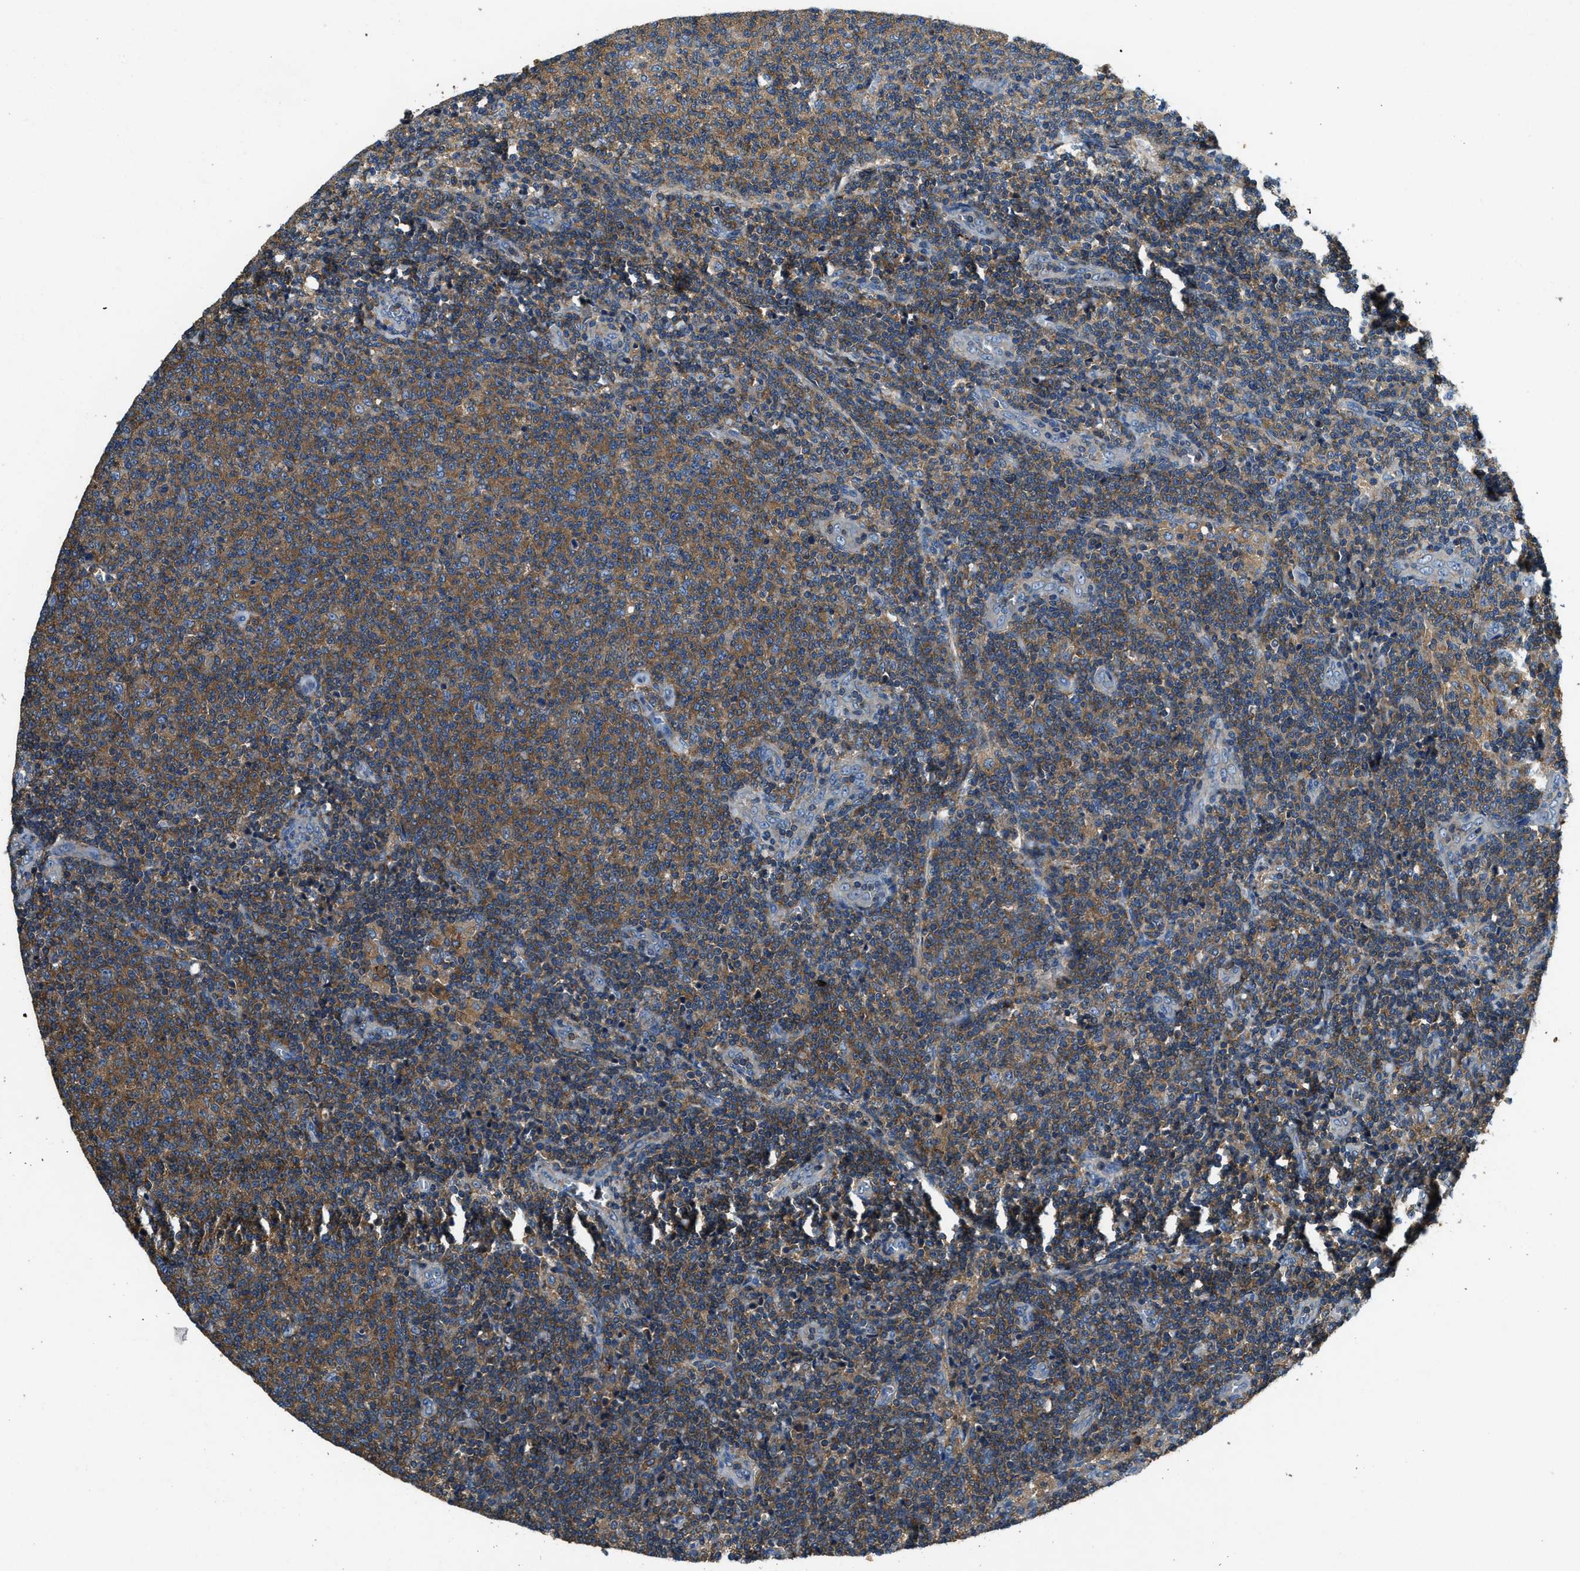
{"staining": {"intensity": "weak", "quantity": ">75%", "location": "cytoplasmic/membranous"}, "tissue": "lymphoma", "cell_type": "Tumor cells", "image_type": "cancer", "snomed": [{"axis": "morphology", "description": "Malignant lymphoma, non-Hodgkin's type, Low grade"}, {"axis": "topography", "description": "Lymph node"}], "caption": "This photomicrograph displays immunohistochemistry staining of human low-grade malignant lymphoma, non-Hodgkin's type, with low weak cytoplasmic/membranous staining in approximately >75% of tumor cells.", "gene": "BLOC1S1", "patient": {"sex": "male", "age": 66}}